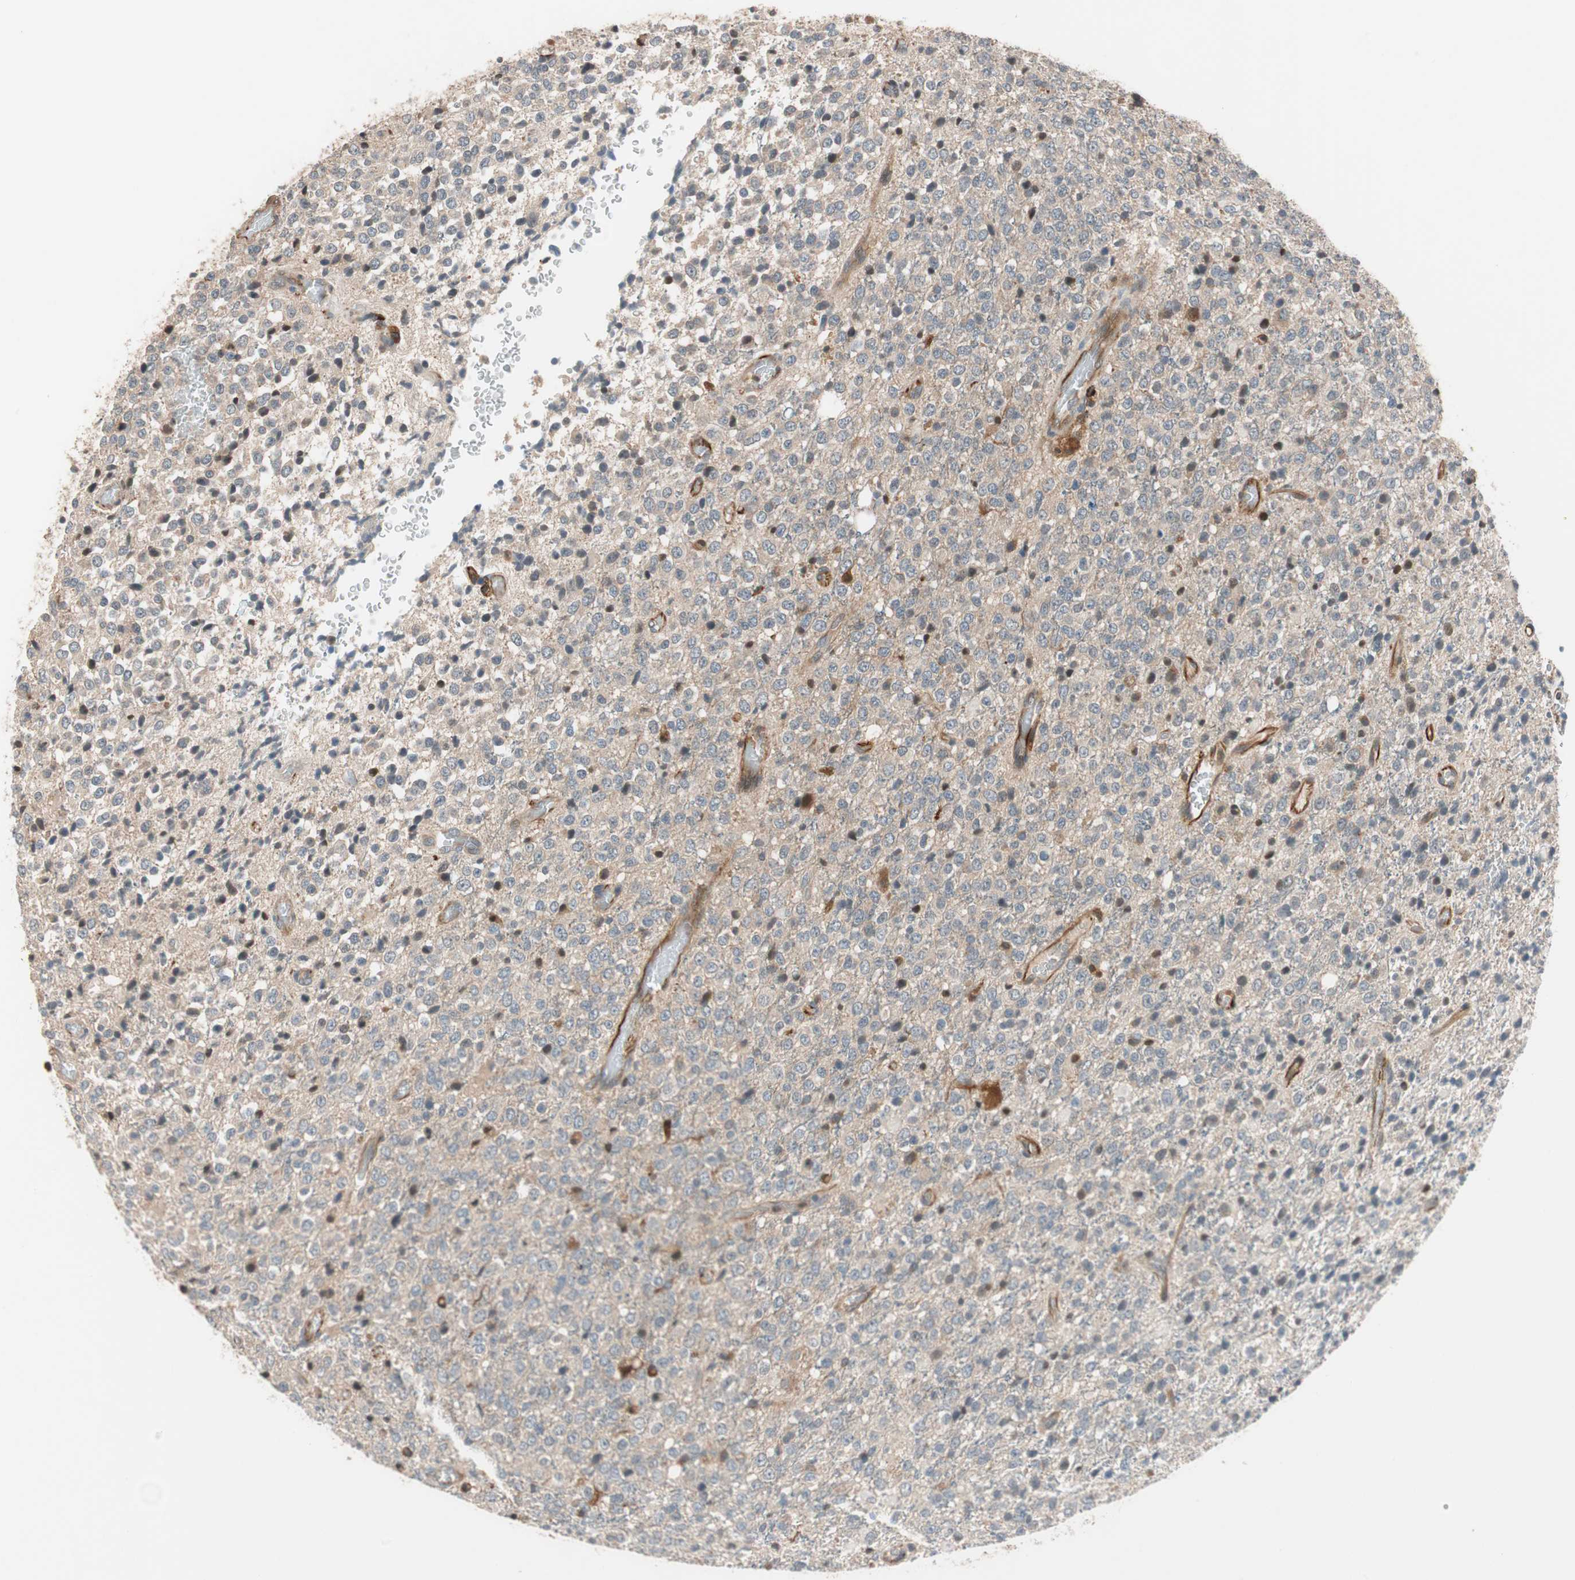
{"staining": {"intensity": "weak", "quantity": "<25%", "location": "cytoplasmic/membranous"}, "tissue": "glioma", "cell_type": "Tumor cells", "image_type": "cancer", "snomed": [{"axis": "morphology", "description": "Glioma, malignant, High grade"}, {"axis": "topography", "description": "pancreas cauda"}], "caption": "A histopathology image of malignant high-grade glioma stained for a protein demonstrates no brown staining in tumor cells.", "gene": "PIK3R3", "patient": {"sex": "male", "age": 60}}